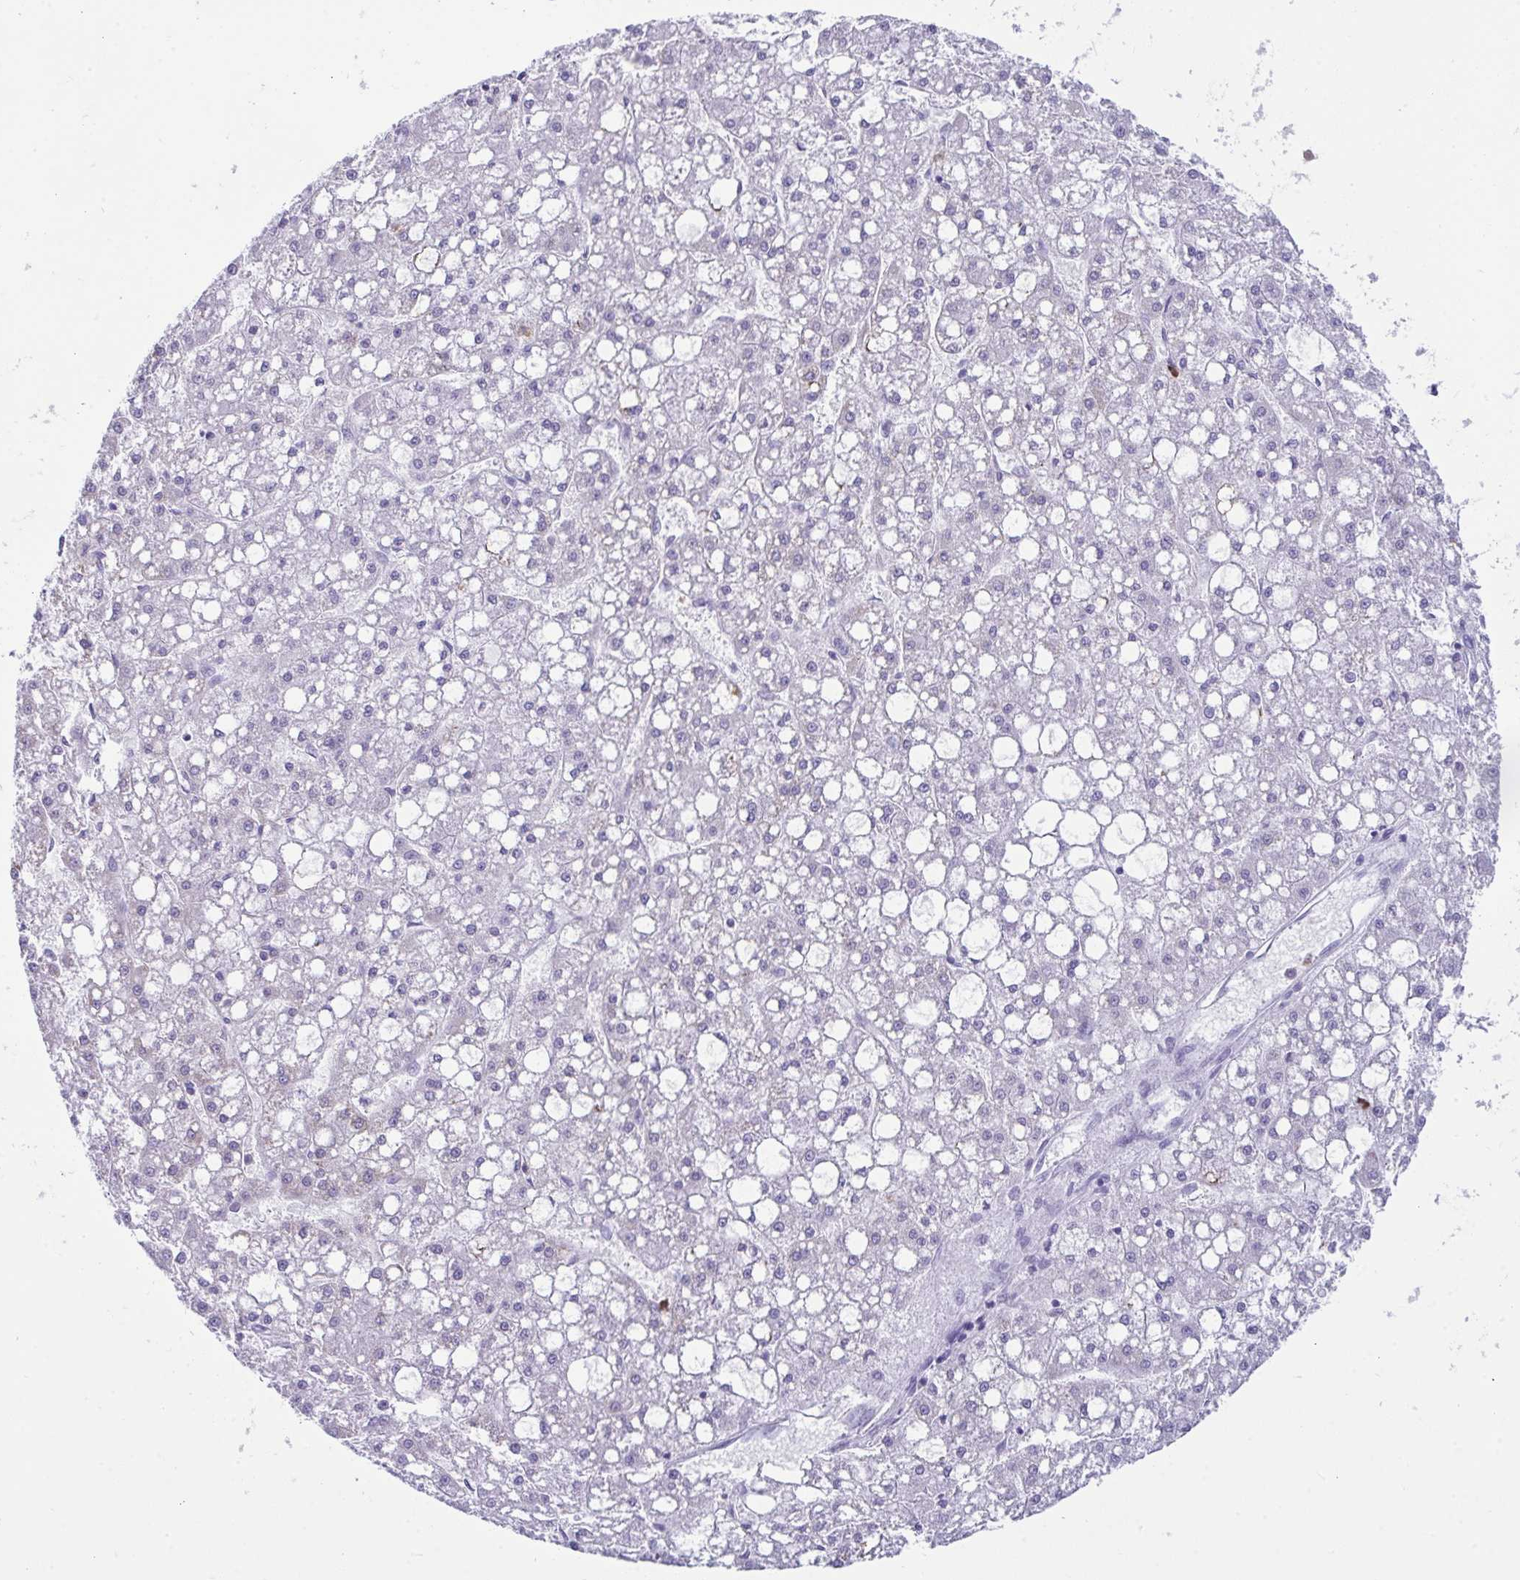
{"staining": {"intensity": "weak", "quantity": "25%-75%", "location": "cytoplasmic/membranous"}, "tissue": "liver cancer", "cell_type": "Tumor cells", "image_type": "cancer", "snomed": [{"axis": "morphology", "description": "Carcinoma, Hepatocellular, NOS"}, {"axis": "topography", "description": "Liver"}], "caption": "Protein expression analysis of human hepatocellular carcinoma (liver) reveals weak cytoplasmic/membranous staining in approximately 25%-75% of tumor cells.", "gene": "PLA2G12B", "patient": {"sex": "male", "age": 67}}